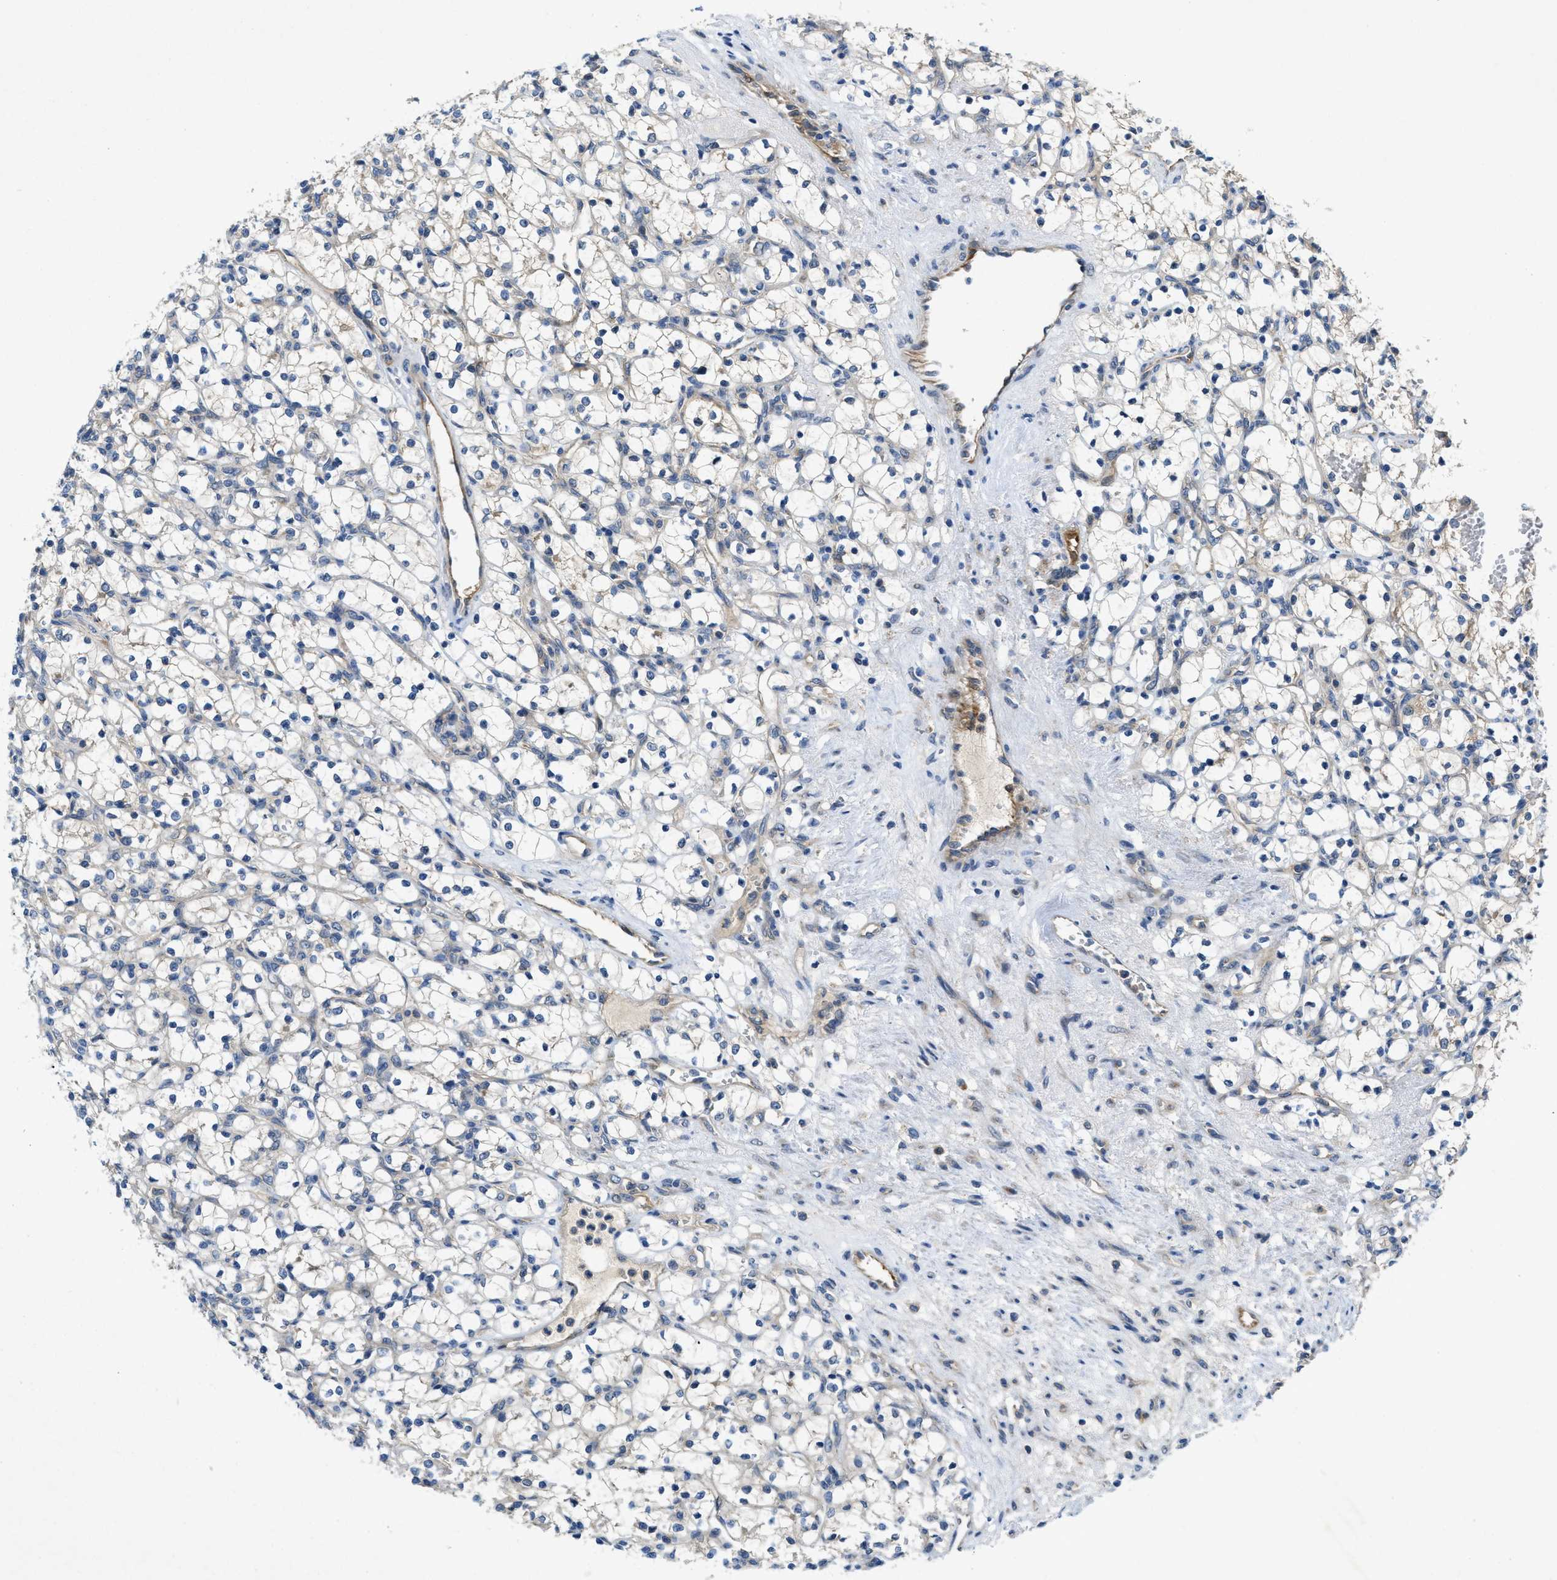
{"staining": {"intensity": "weak", "quantity": "<25%", "location": "cytoplasmic/membranous"}, "tissue": "renal cancer", "cell_type": "Tumor cells", "image_type": "cancer", "snomed": [{"axis": "morphology", "description": "Adenocarcinoma, NOS"}, {"axis": "topography", "description": "Kidney"}], "caption": "Micrograph shows no protein expression in tumor cells of adenocarcinoma (renal) tissue.", "gene": "RIPK2", "patient": {"sex": "female", "age": 69}}